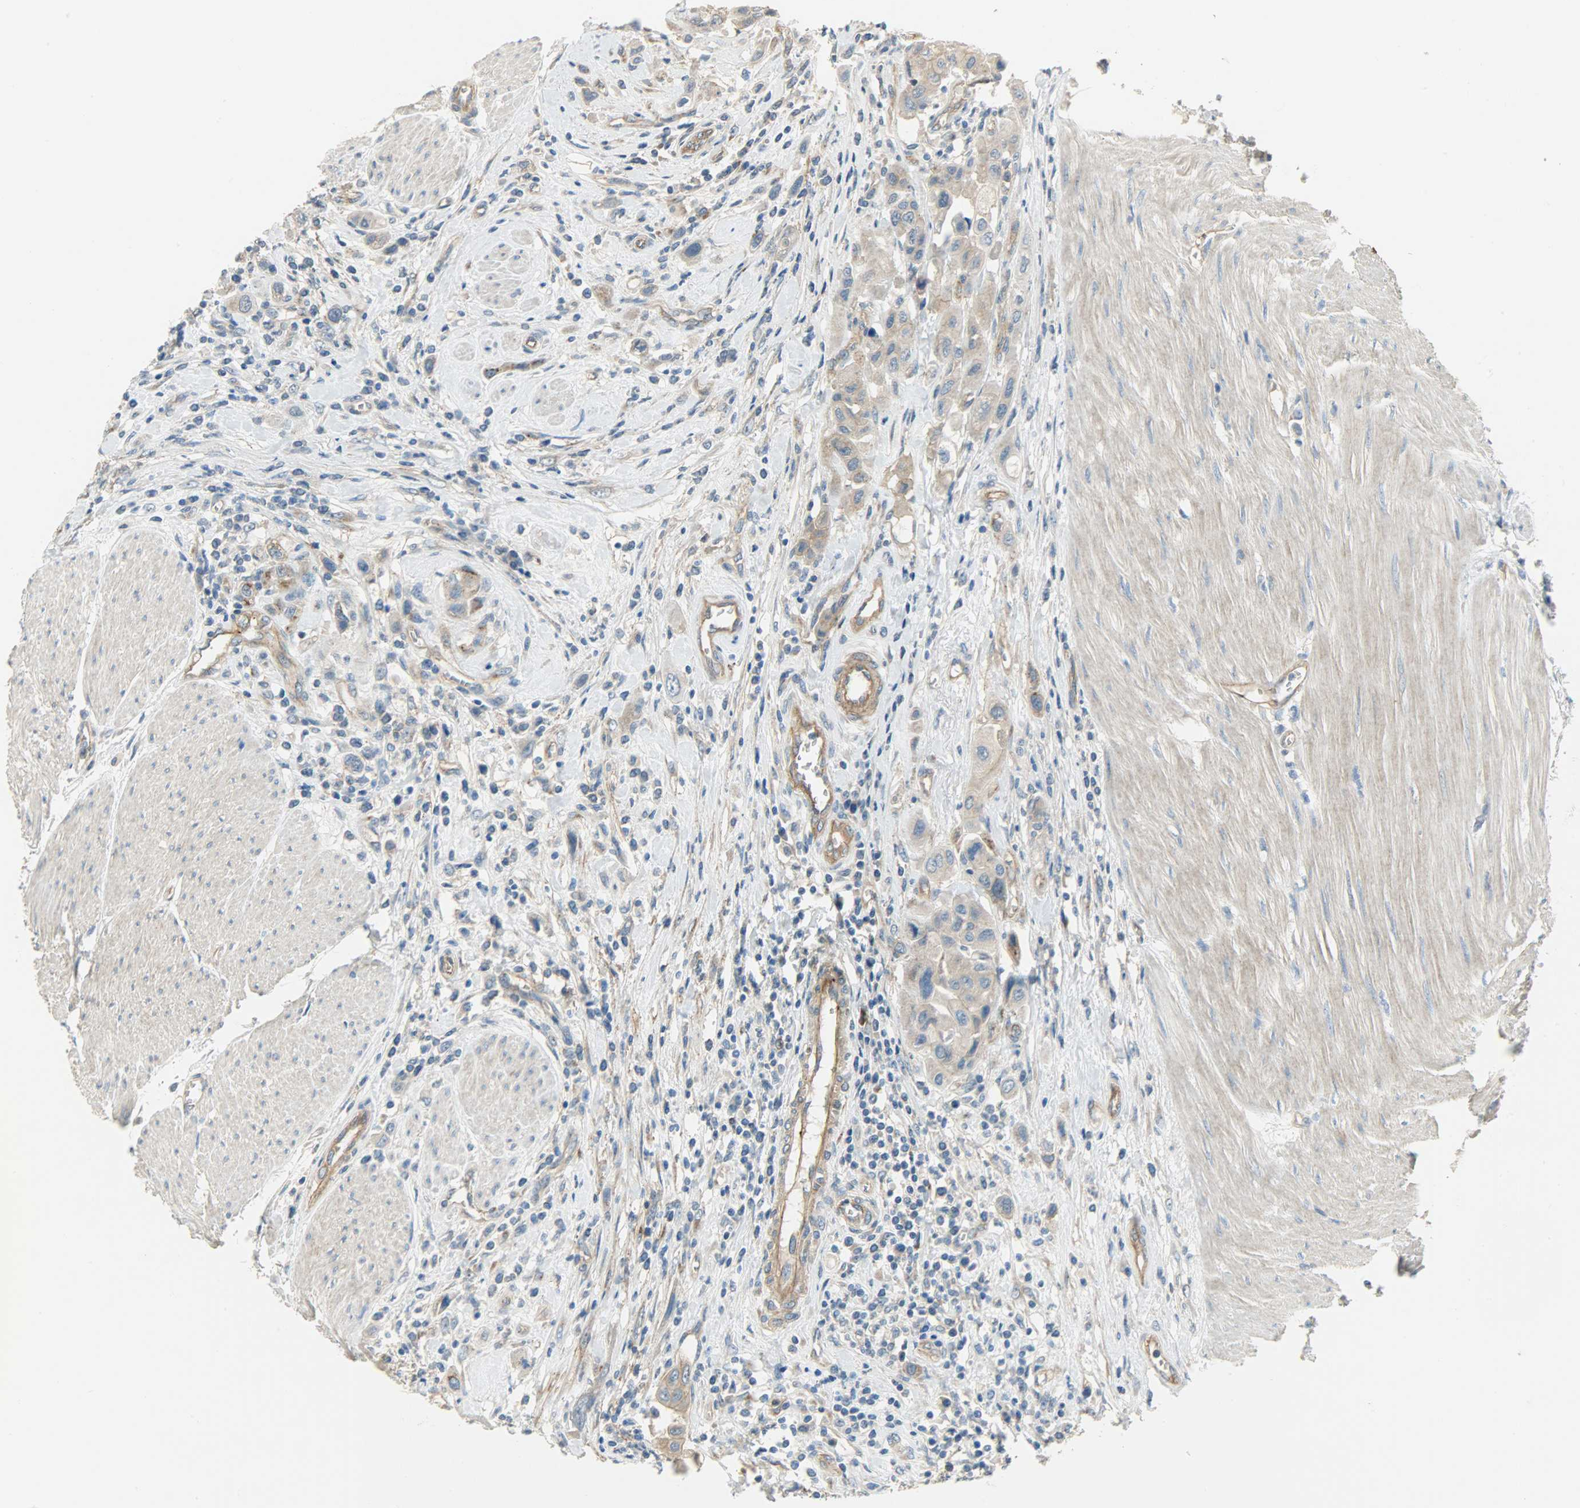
{"staining": {"intensity": "weak", "quantity": ">75%", "location": "cytoplasmic/membranous"}, "tissue": "urothelial cancer", "cell_type": "Tumor cells", "image_type": "cancer", "snomed": [{"axis": "morphology", "description": "Urothelial carcinoma, High grade"}, {"axis": "topography", "description": "Urinary bladder"}], "caption": "The photomicrograph reveals staining of urothelial cancer, revealing weak cytoplasmic/membranous protein positivity (brown color) within tumor cells. Using DAB (3,3'-diaminobenzidine) (brown) and hematoxylin (blue) stains, captured at high magnification using brightfield microscopy.", "gene": "KIAA1217", "patient": {"sex": "male", "age": 50}}